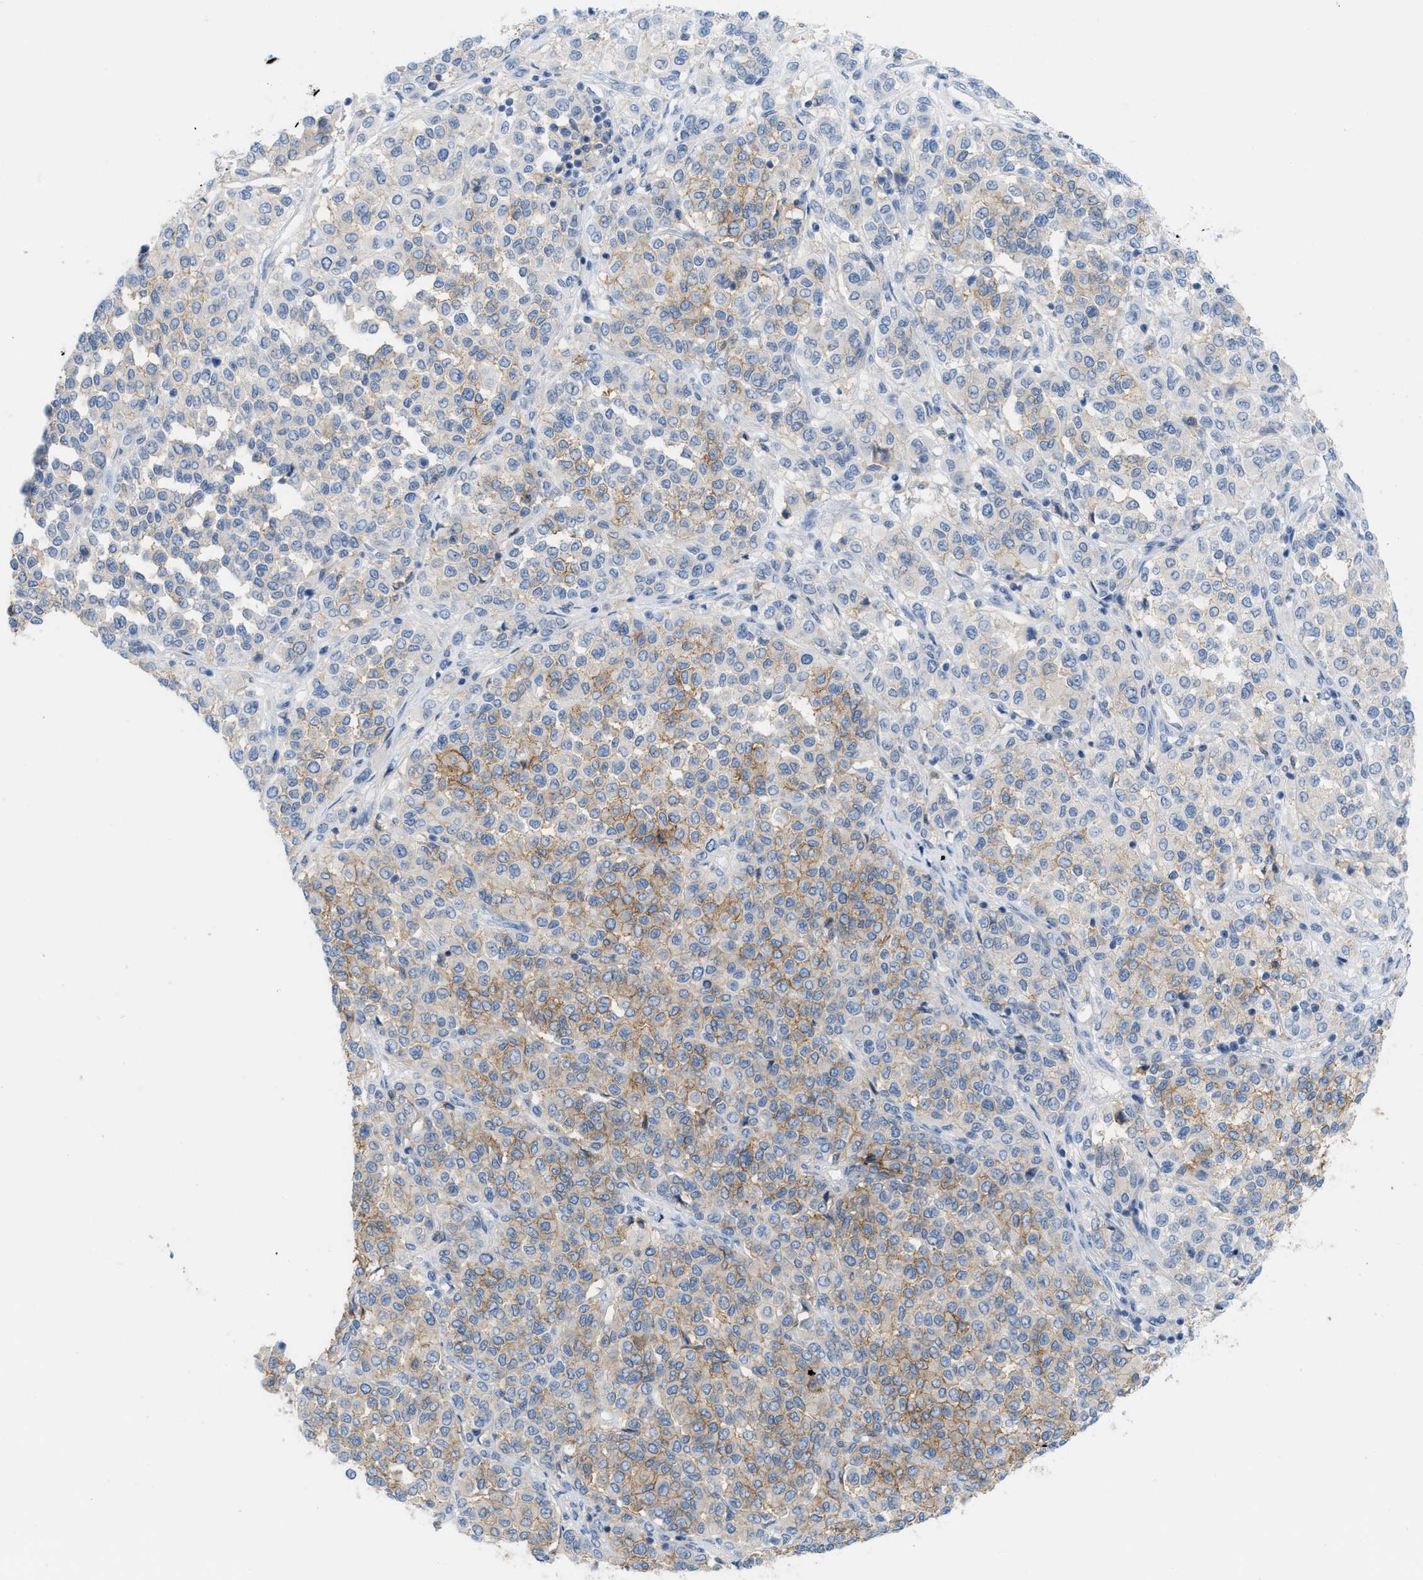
{"staining": {"intensity": "weak", "quantity": "25%-75%", "location": "cytoplasmic/membranous"}, "tissue": "melanoma", "cell_type": "Tumor cells", "image_type": "cancer", "snomed": [{"axis": "morphology", "description": "Malignant melanoma, Metastatic site"}, {"axis": "topography", "description": "Pancreas"}], "caption": "This image exhibits immunohistochemistry staining of melanoma, with low weak cytoplasmic/membranous expression in approximately 25%-75% of tumor cells.", "gene": "SLC3A2", "patient": {"sex": "female", "age": 30}}